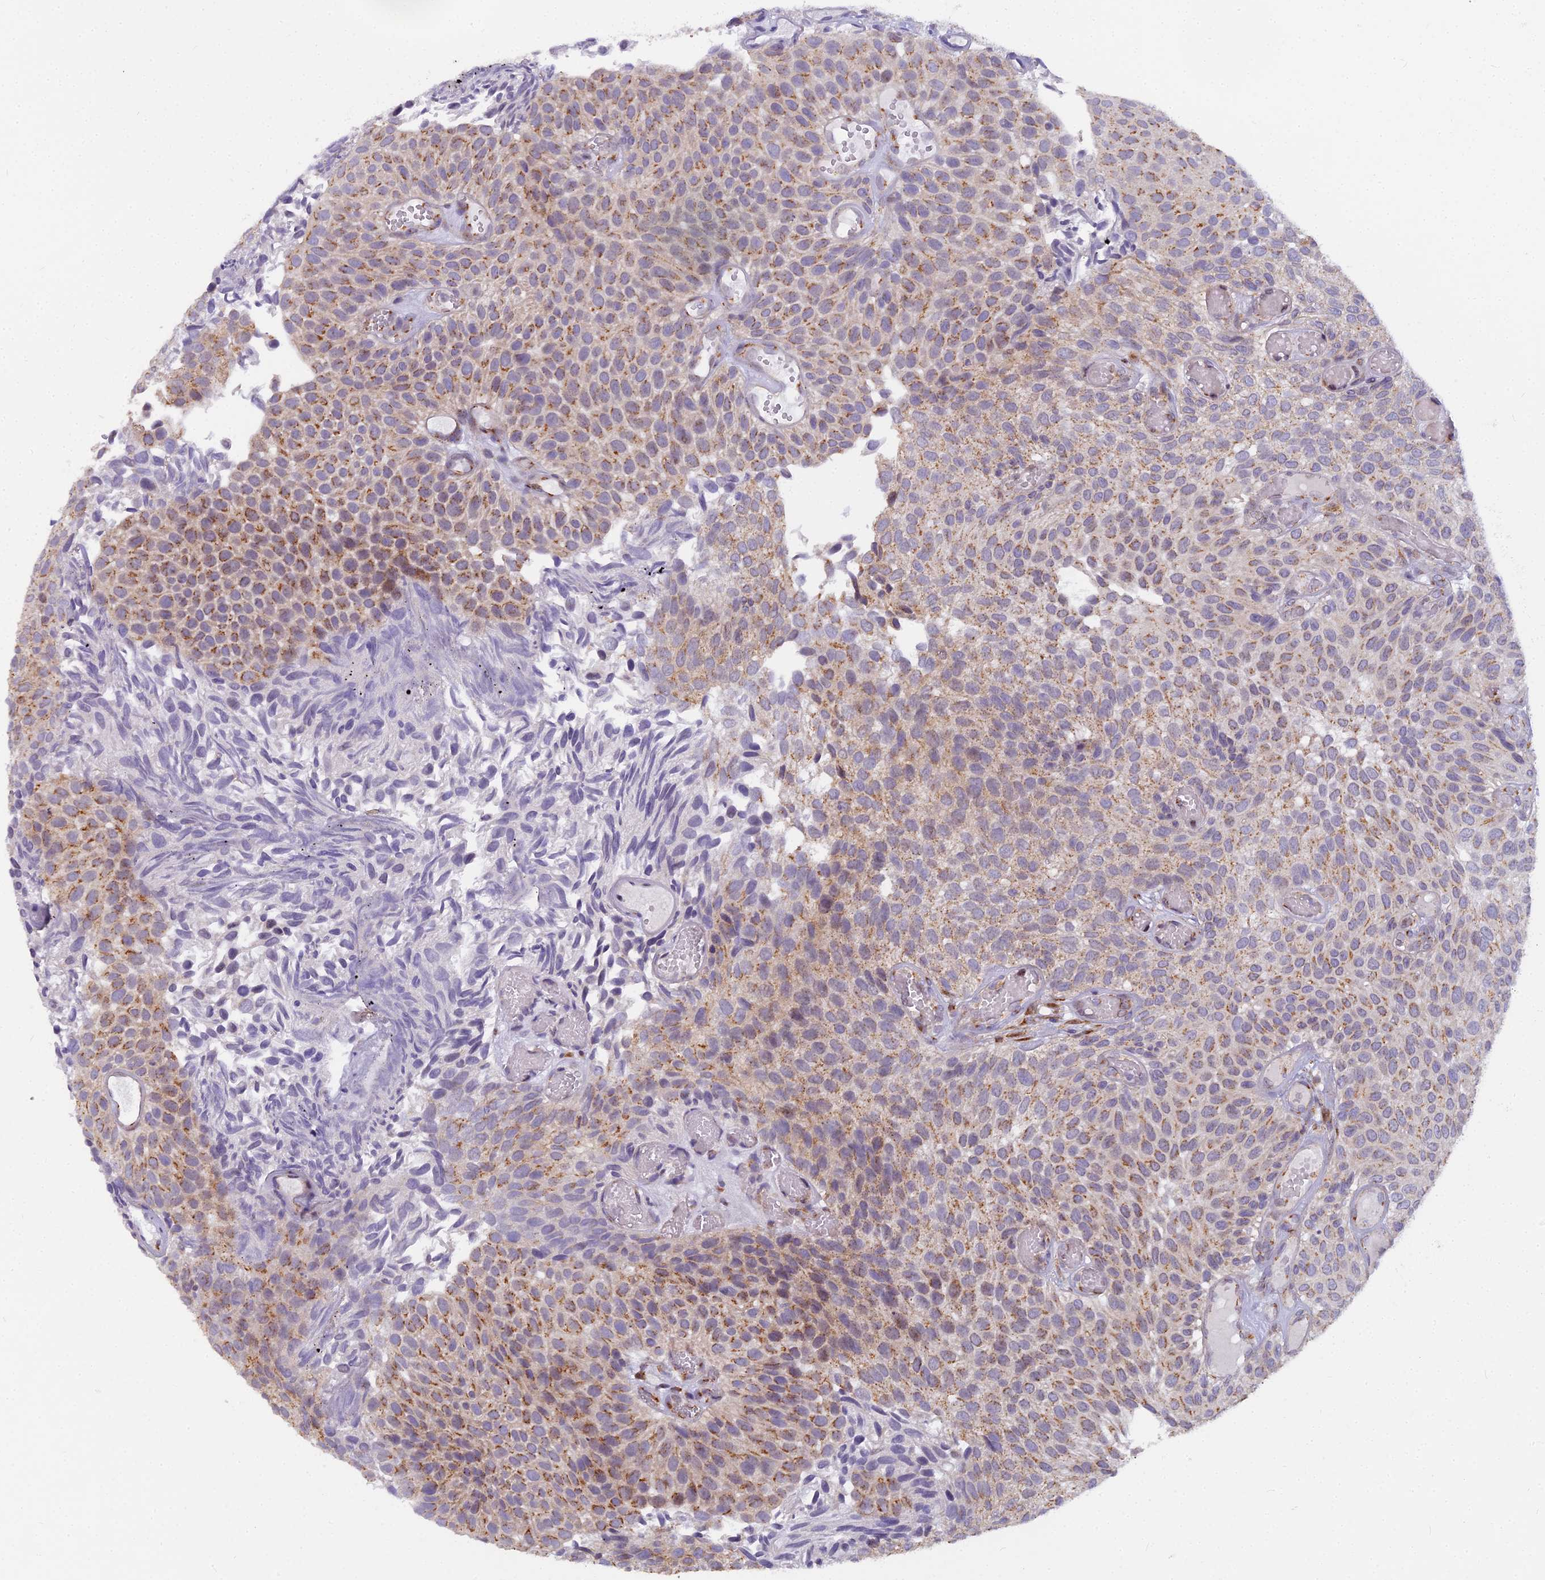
{"staining": {"intensity": "moderate", "quantity": "25%-75%", "location": "cytoplasmic/membranous"}, "tissue": "urothelial cancer", "cell_type": "Tumor cells", "image_type": "cancer", "snomed": [{"axis": "morphology", "description": "Urothelial carcinoma, Low grade"}, {"axis": "topography", "description": "Urinary bladder"}], "caption": "This is an image of IHC staining of low-grade urothelial carcinoma, which shows moderate expression in the cytoplasmic/membranous of tumor cells.", "gene": "WDPCP", "patient": {"sex": "male", "age": 89}}